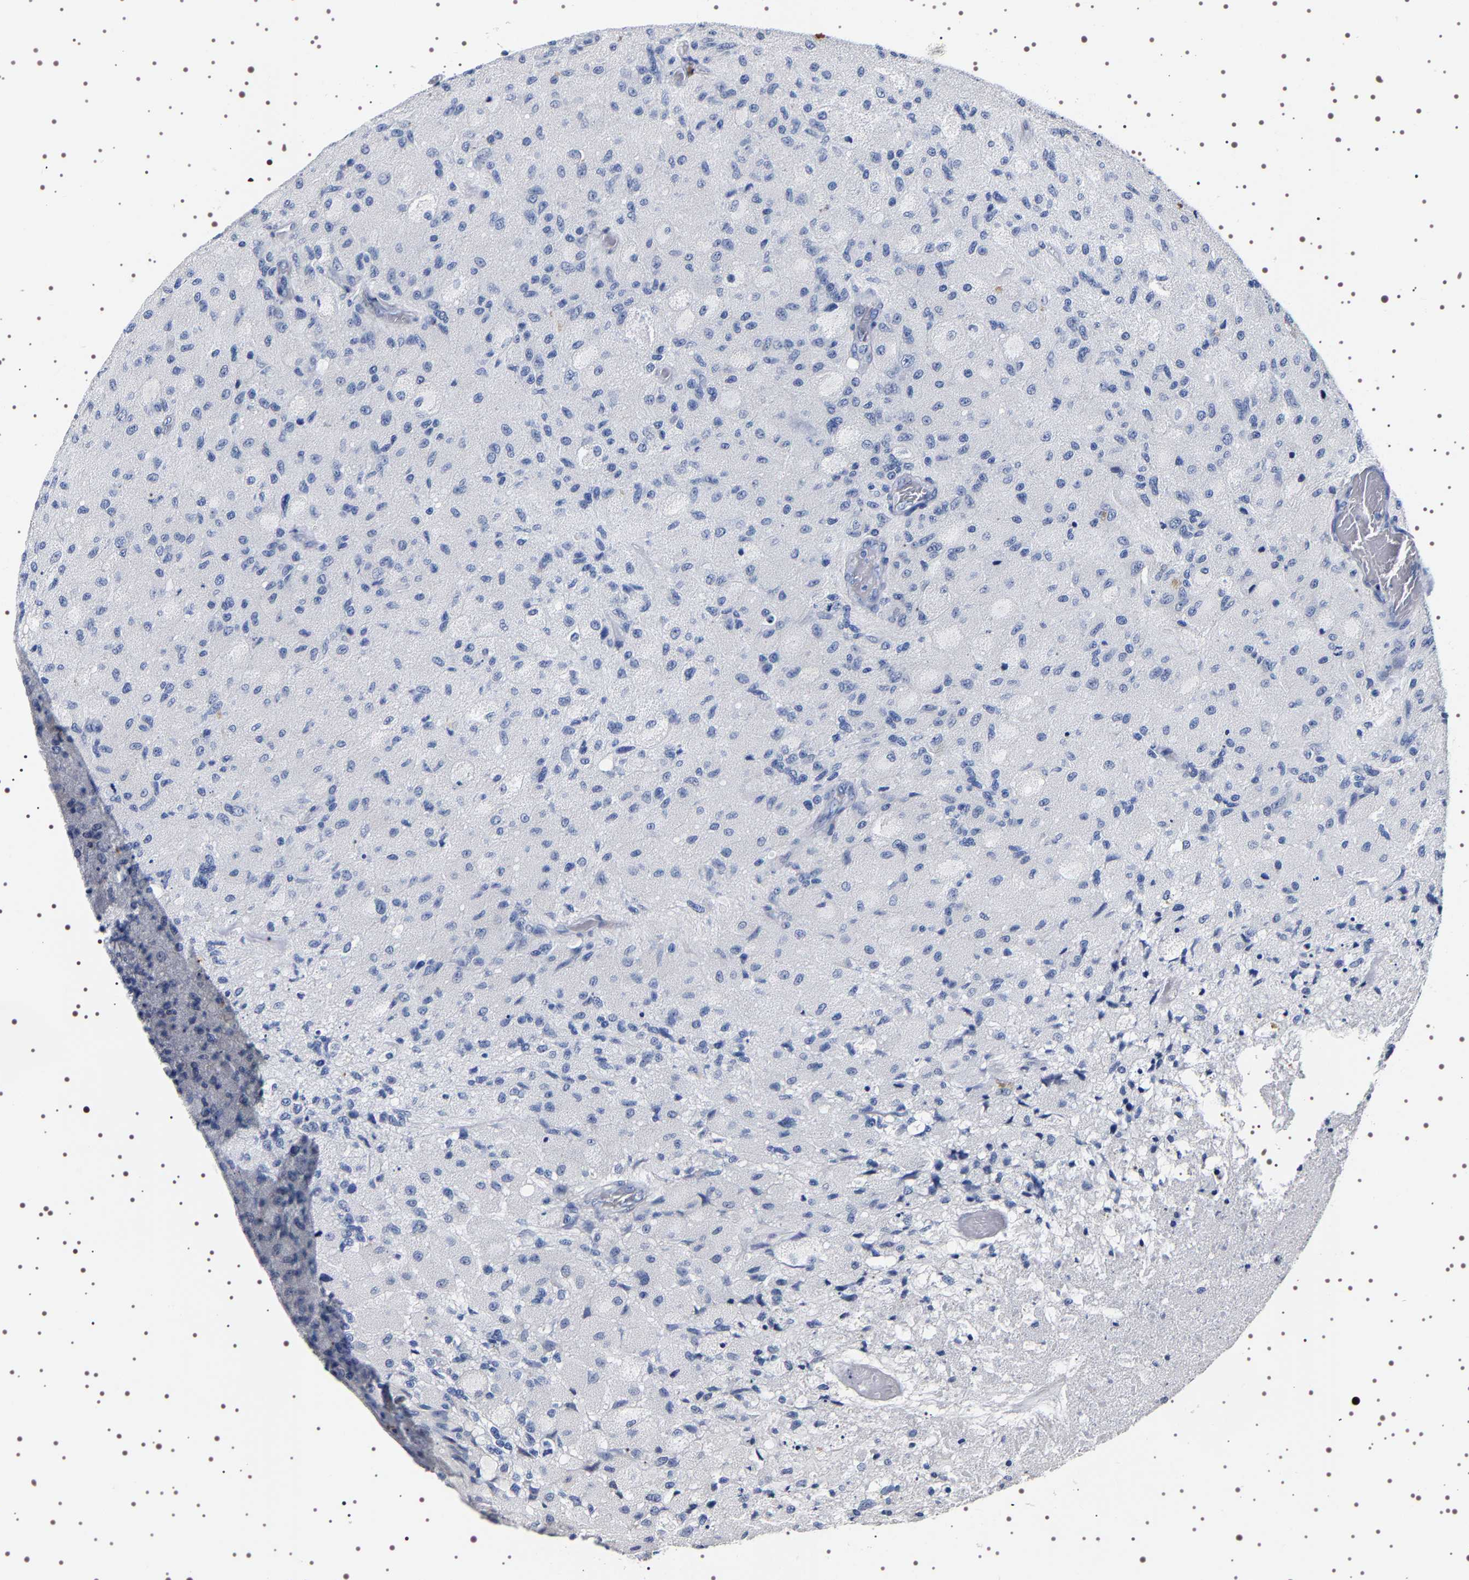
{"staining": {"intensity": "negative", "quantity": "none", "location": "none"}, "tissue": "glioma", "cell_type": "Tumor cells", "image_type": "cancer", "snomed": [{"axis": "morphology", "description": "Normal tissue, NOS"}, {"axis": "morphology", "description": "Glioma, malignant, High grade"}, {"axis": "topography", "description": "Cerebral cortex"}], "caption": "Image shows no protein expression in tumor cells of malignant high-grade glioma tissue.", "gene": "UBQLN3", "patient": {"sex": "male", "age": 77}}